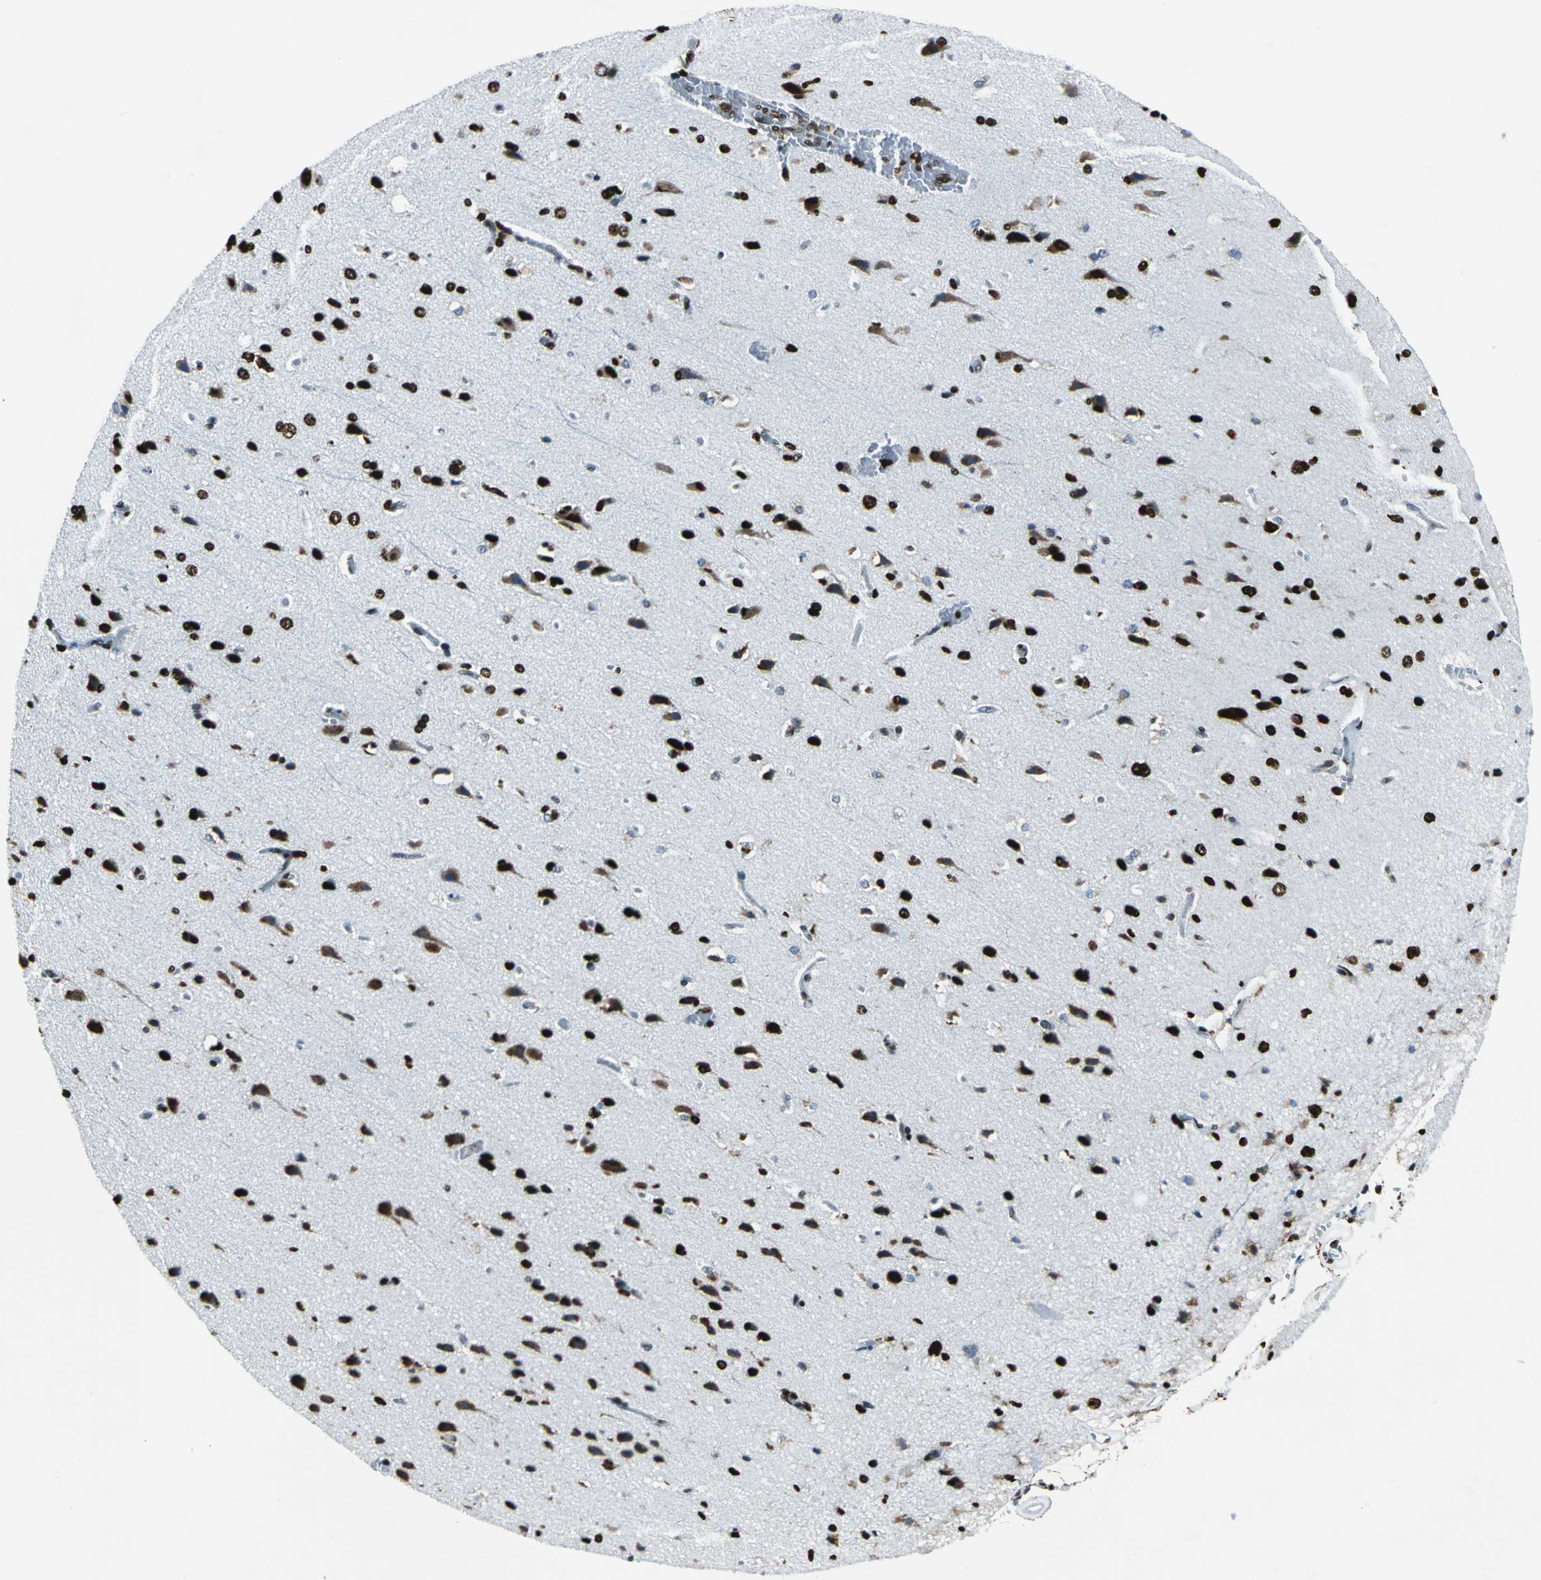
{"staining": {"intensity": "moderate", "quantity": "<25%", "location": "nuclear"}, "tissue": "cerebral cortex", "cell_type": "Endothelial cells", "image_type": "normal", "snomed": [{"axis": "morphology", "description": "Normal tissue, NOS"}, {"axis": "topography", "description": "Cerebral cortex"}], "caption": "IHC histopathology image of benign human cerebral cortex stained for a protein (brown), which demonstrates low levels of moderate nuclear staining in approximately <25% of endothelial cells.", "gene": "APEX1", "patient": {"sex": "male", "age": 62}}